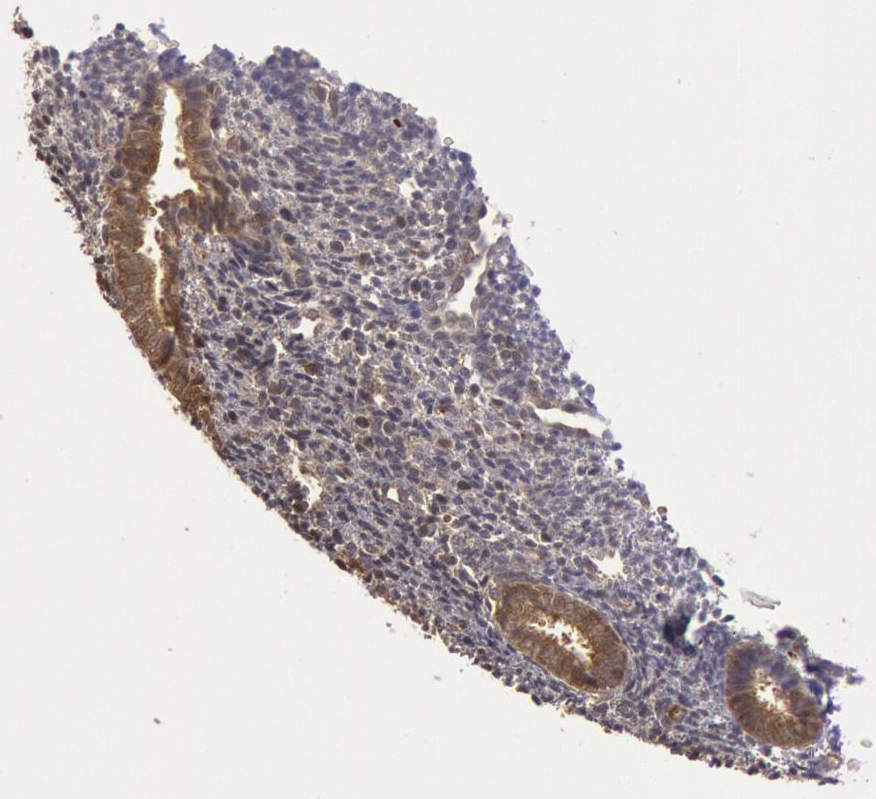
{"staining": {"intensity": "moderate", "quantity": "25%-75%", "location": "cytoplasmic/membranous"}, "tissue": "endometrium", "cell_type": "Cells in endometrial stroma", "image_type": "normal", "snomed": [{"axis": "morphology", "description": "Normal tissue, NOS"}, {"axis": "topography", "description": "Endometrium"}], "caption": "Endometrium was stained to show a protein in brown. There is medium levels of moderate cytoplasmic/membranous expression in about 25%-75% of cells in endometrial stroma. (DAB IHC with brightfield microscopy, high magnification).", "gene": "USP14", "patient": {"sex": "female", "age": 27}}